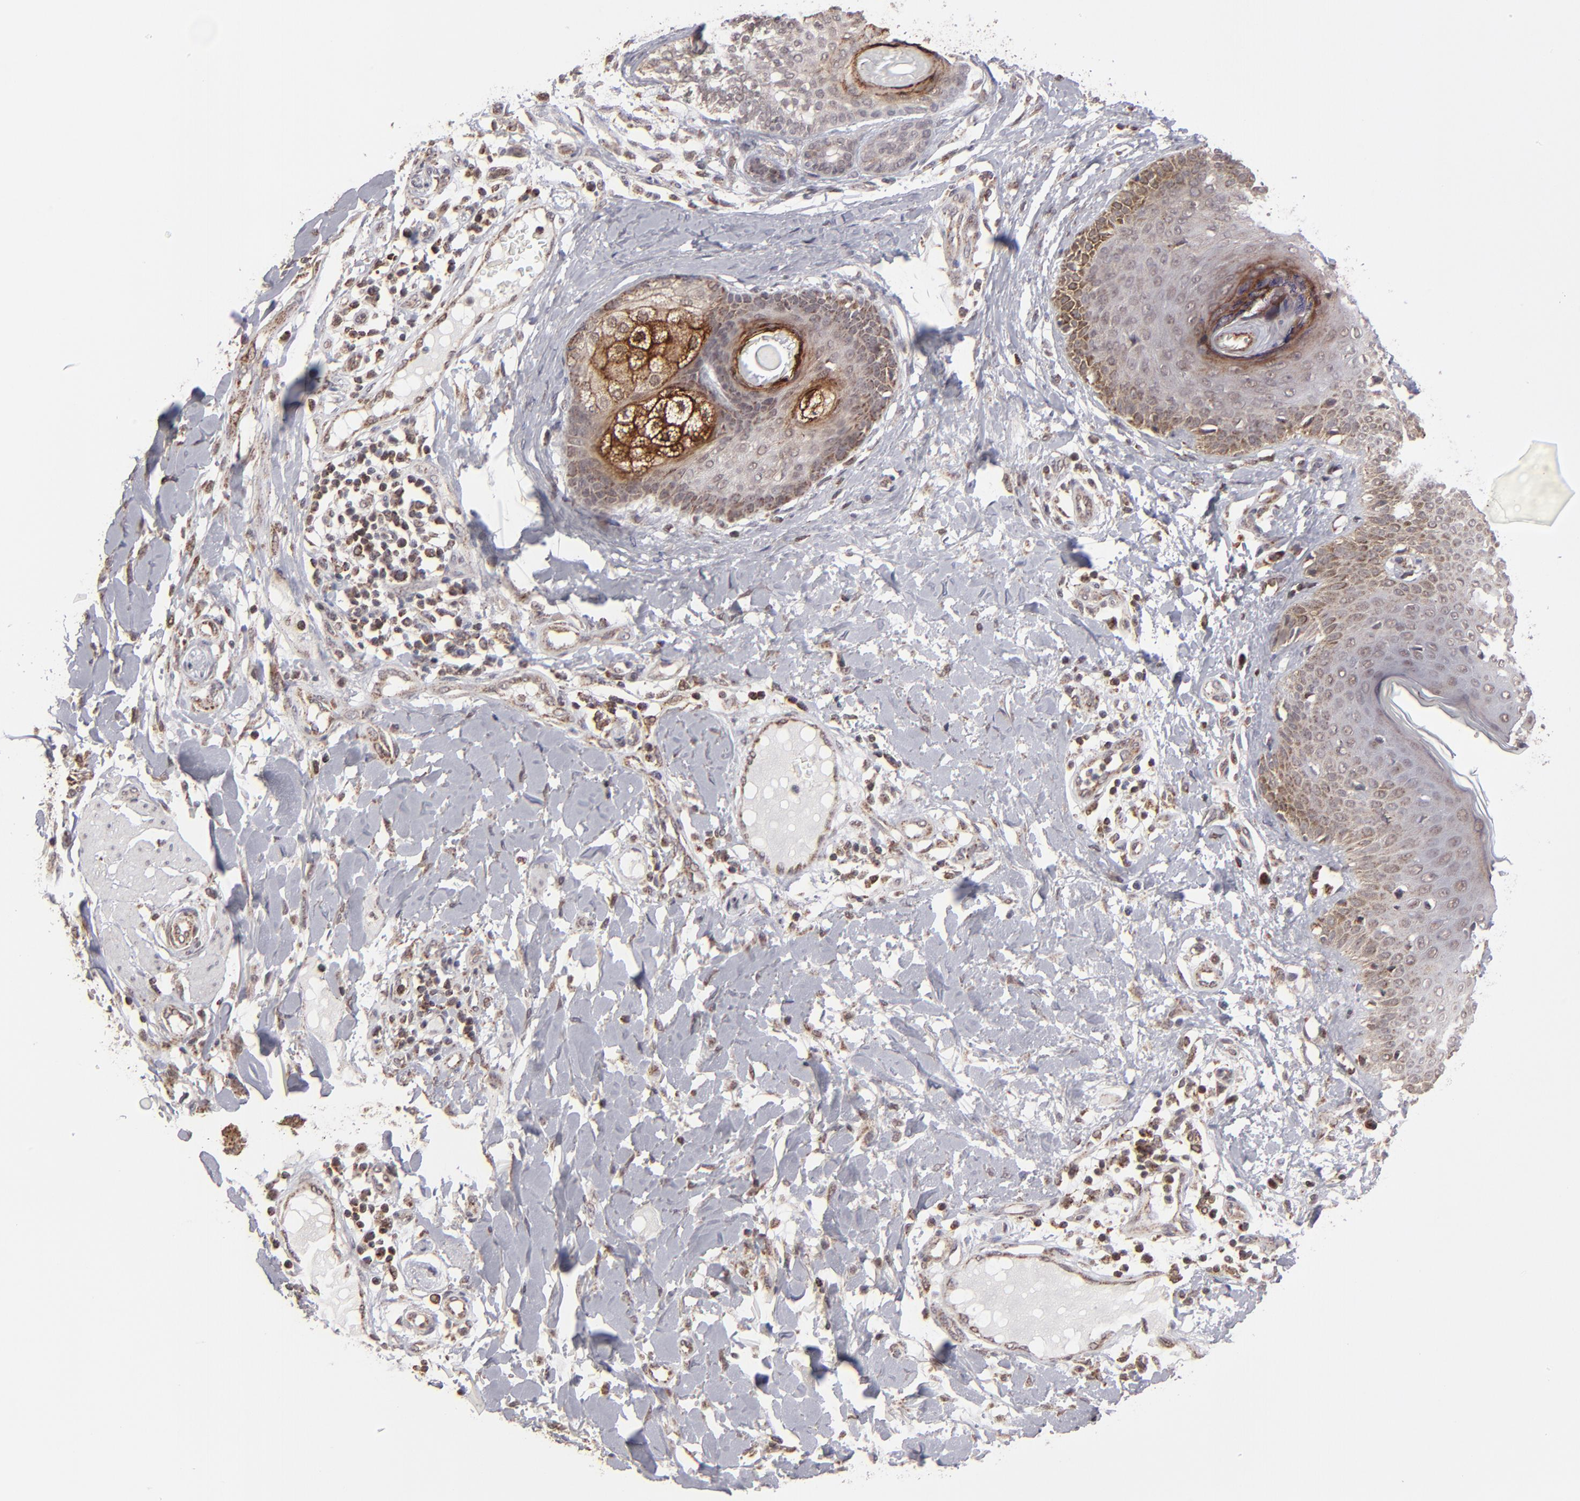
{"staining": {"intensity": "moderate", "quantity": "25%-75%", "location": "cytoplasmic/membranous,nuclear"}, "tissue": "skin cancer", "cell_type": "Tumor cells", "image_type": "cancer", "snomed": [{"axis": "morphology", "description": "Squamous cell carcinoma, NOS"}, {"axis": "topography", "description": "Skin"}], "caption": "Immunohistochemical staining of human skin cancer demonstrates moderate cytoplasmic/membranous and nuclear protein positivity in approximately 25%-75% of tumor cells.", "gene": "SLC15A1", "patient": {"sex": "female", "age": 59}}